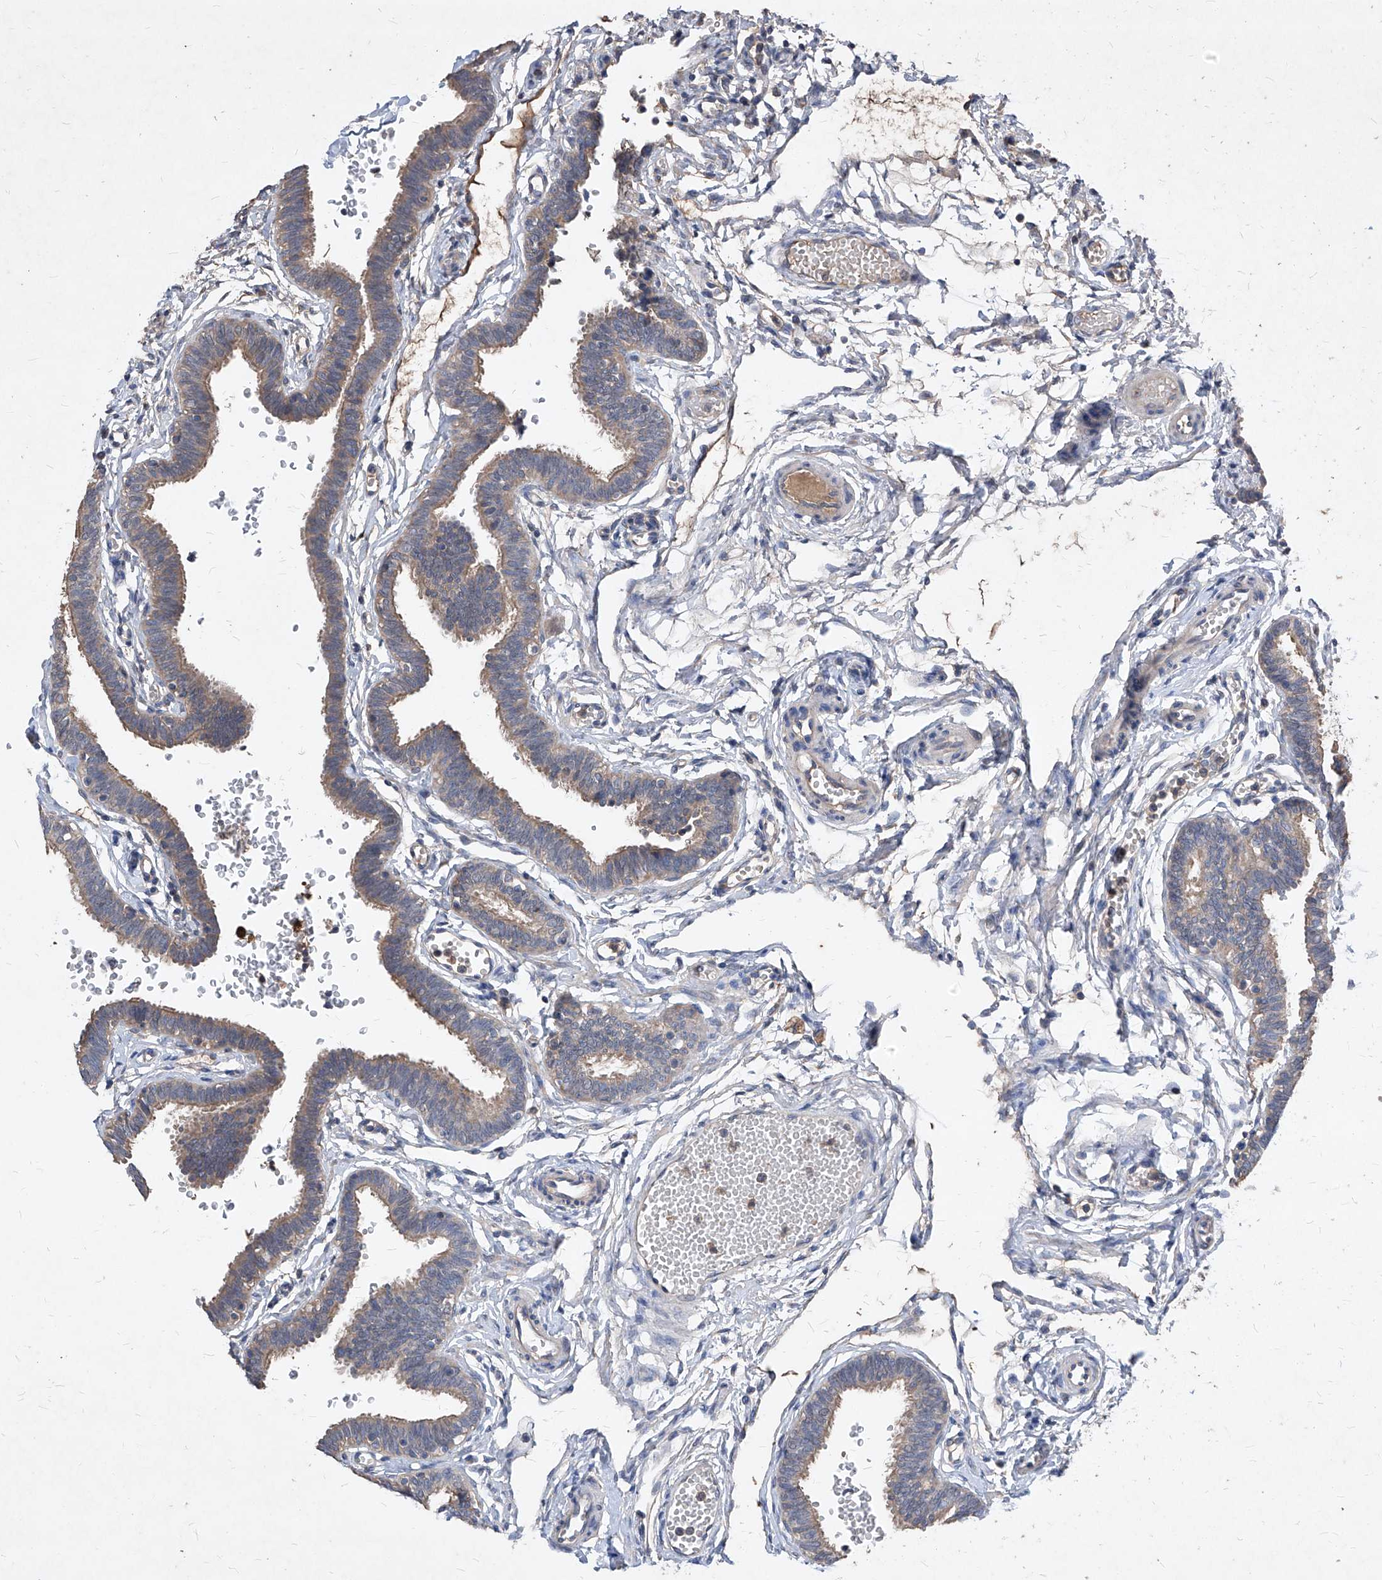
{"staining": {"intensity": "moderate", "quantity": "25%-75%", "location": "cytoplasmic/membranous"}, "tissue": "fallopian tube", "cell_type": "Glandular cells", "image_type": "normal", "snomed": [{"axis": "morphology", "description": "Normal tissue, NOS"}, {"axis": "topography", "description": "Fallopian tube"}, {"axis": "topography", "description": "Ovary"}], "caption": "Immunohistochemistry (IHC) micrograph of unremarkable fallopian tube: human fallopian tube stained using immunohistochemistry (IHC) shows medium levels of moderate protein expression localized specifically in the cytoplasmic/membranous of glandular cells, appearing as a cytoplasmic/membranous brown color.", "gene": "SYNGR1", "patient": {"sex": "female", "age": 23}}